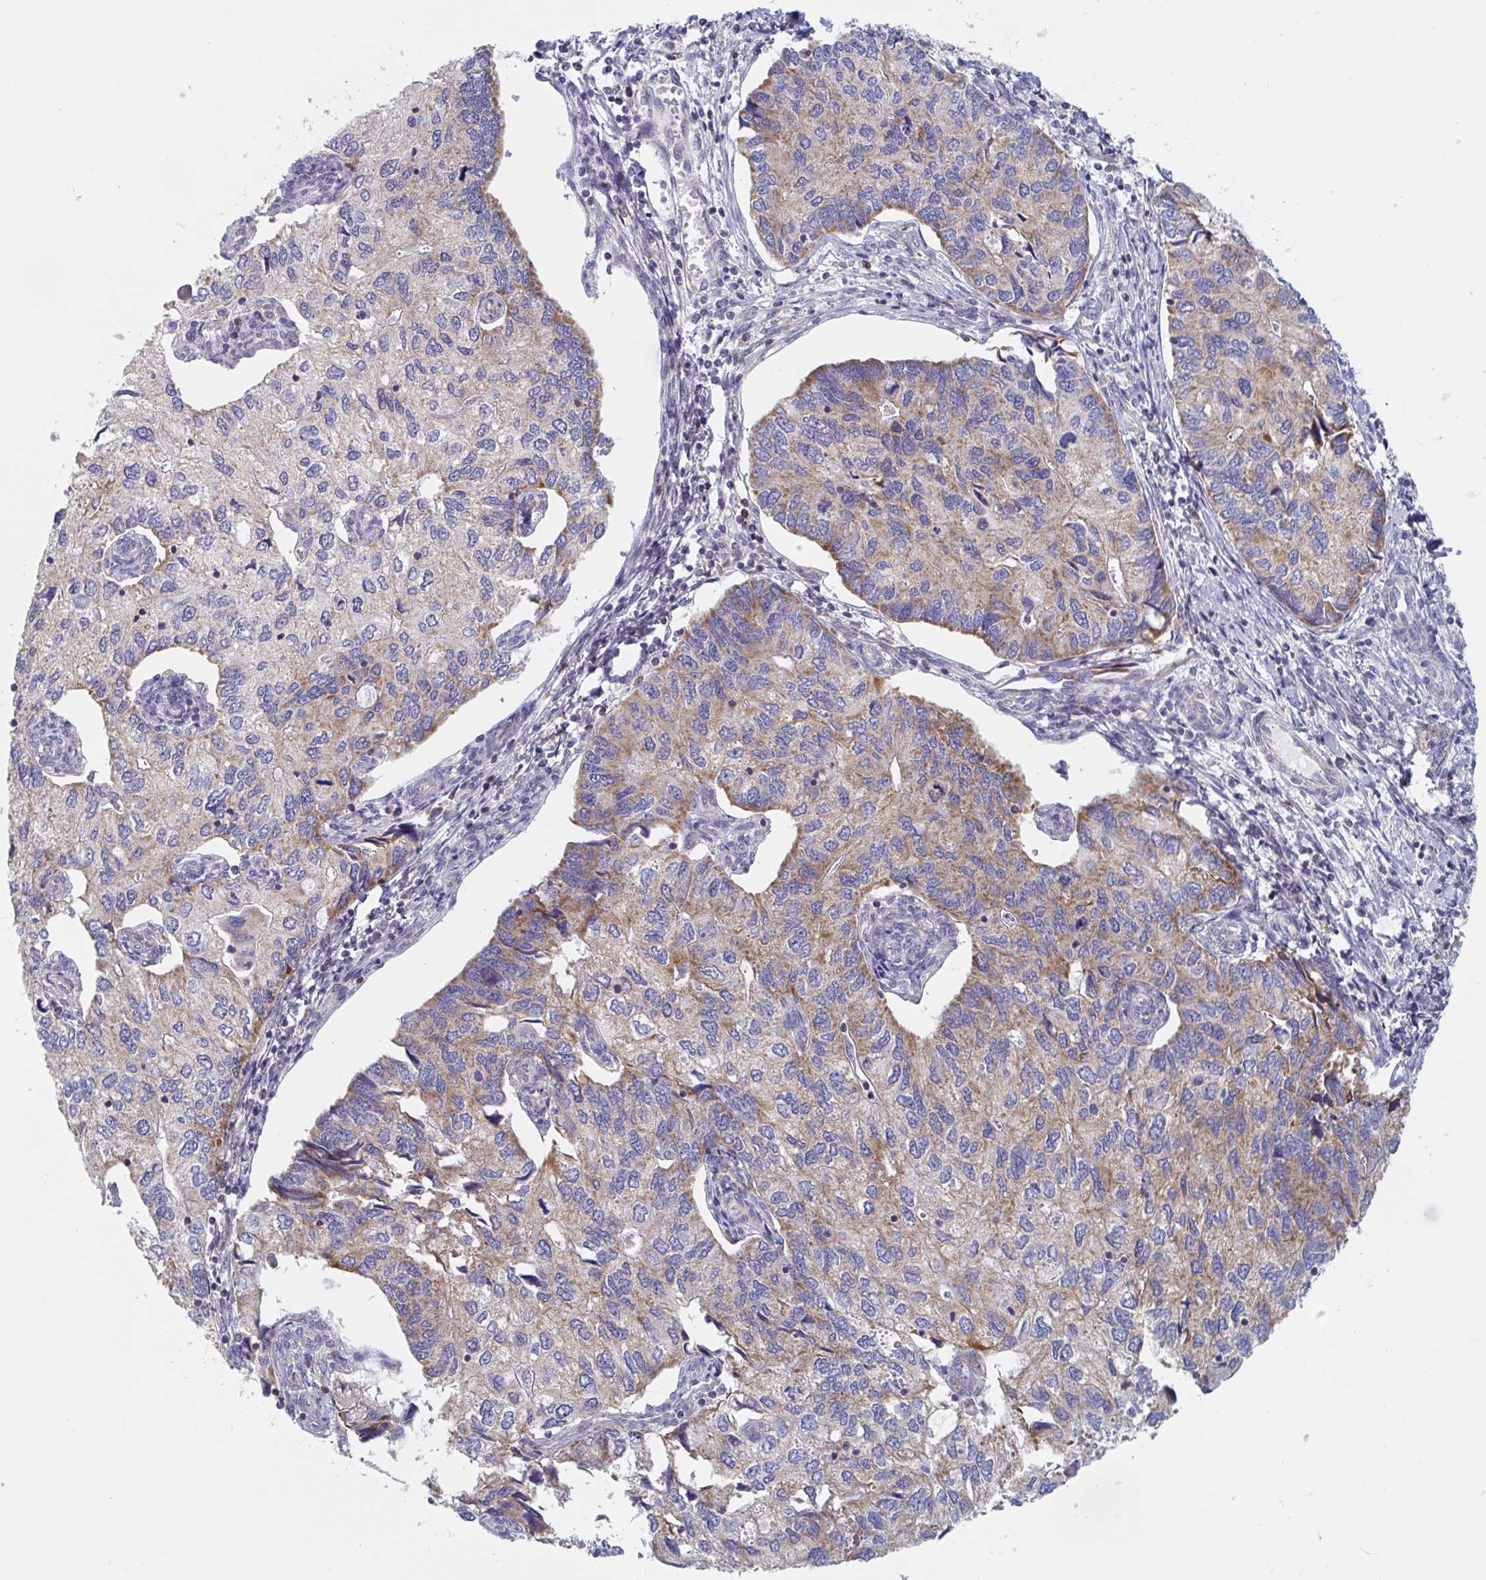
{"staining": {"intensity": "moderate", "quantity": "<25%", "location": "cytoplasmic/membranous"}, "tissue": "endometrial cancer", "cell_type": "Tumor cells", "image_type": "cancer", "snomed": [{"axis": "morphology", "description": "Carcinoma, NOS"}, {"axis": "topography", "description": "Uterus"}], "caption": "Immunohistochemical staining of carcinoma (endometrial) shows low levels of moderate cytoplasmic/membranous expression in about <25% of tumor cells. (DAB IHC with brightfield microscopy, high magnification).", "gene": "MRPL53", "patient": {"sex": "female", "age": 76}}